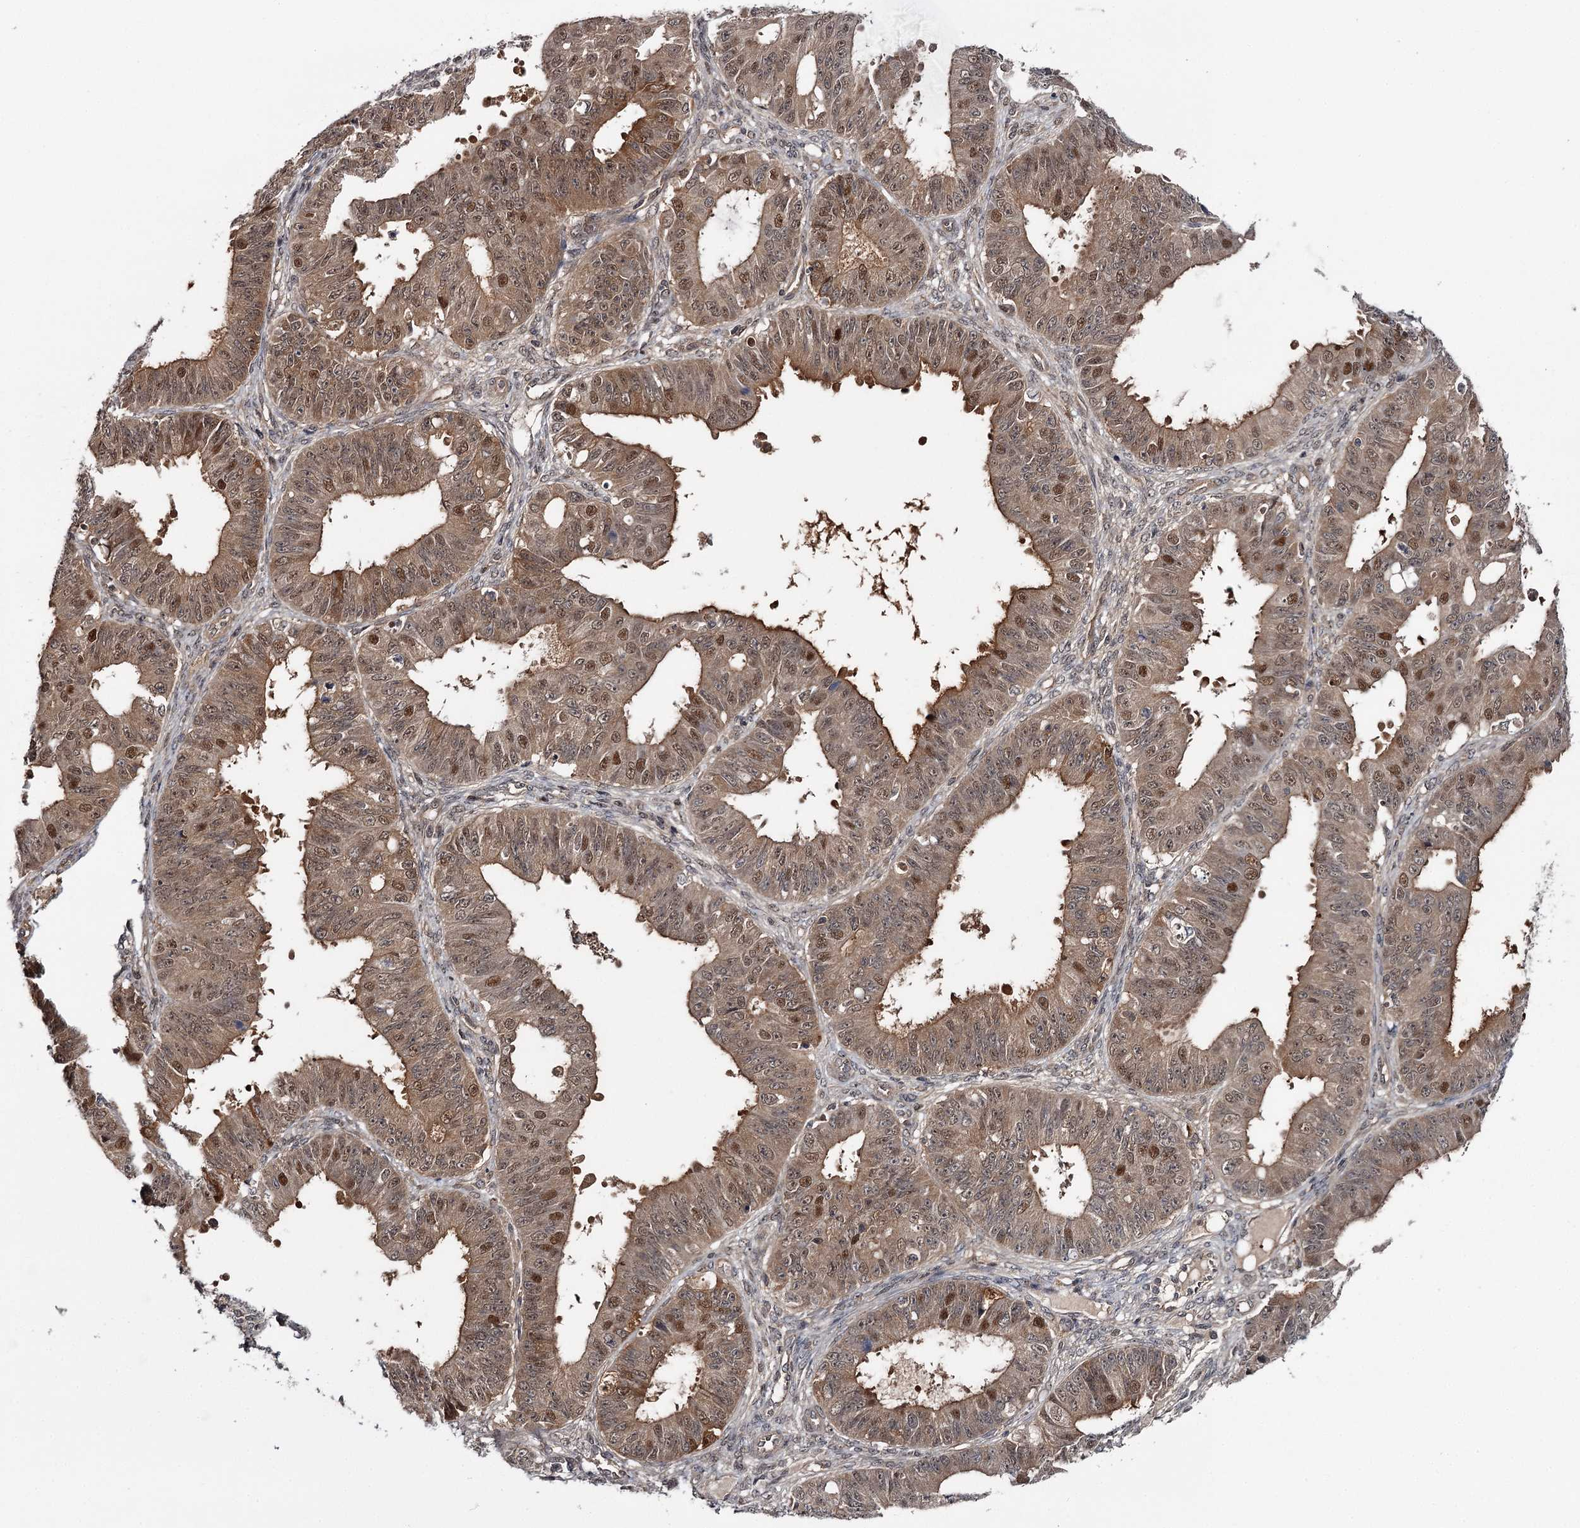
{"staining": {"intensity": "moderate", "quantity": ">75%", "location": "cytoplasmic/membranous,nuclear"}, "tissue": "ovarian cancer", "cell_type": "Tumor cells", "image_type": "cancer", "snomed": [{"axis": "morphology", "description": "Carcinoma, endometroid"}, {"axis": "topography", "description": "Appendix"}, {"axis": "topography", "description": "Ovary"}], "caption": "Protein expression analysis of ovarian cancer (endometroid carcinoma) displays moderate cytoplasmic/membranous and nuclear expression in about >75% of tumor cells.", "gene": "GTSF1", "patient": {"sex": "female", "age": 42}}